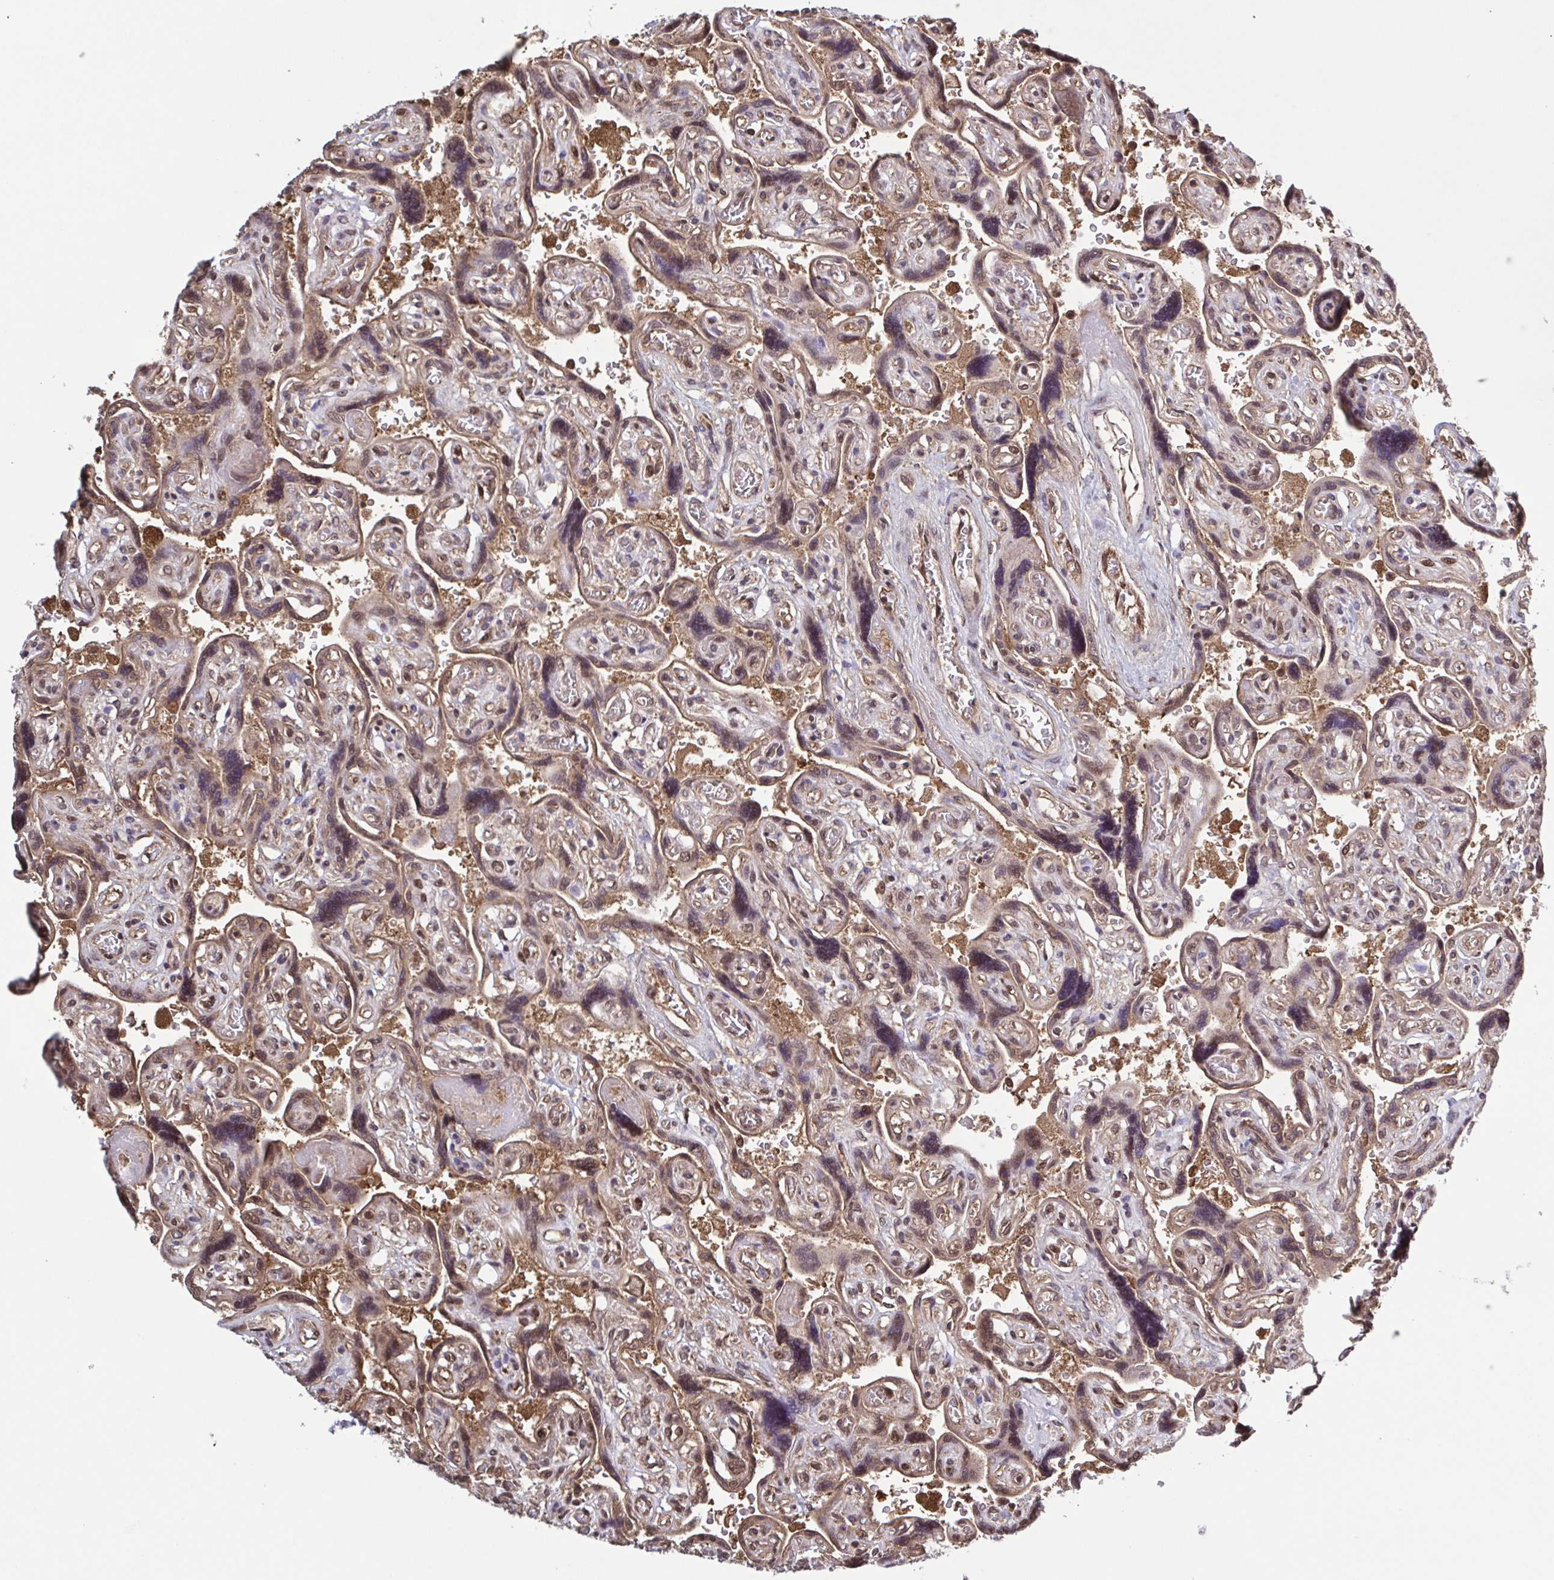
{"staining": {"intensity": "weak", "quantity": ">75%", "location": "cytoplasmic/membranous,nuclear"}, "tissue": "placenta", "cell_type": "Decidual cells", "image_type": "normal", "snomed": [{"axis": "morphology", "description": "Normal tissue, NOS"}, {"axis": "topography", "description": "Placenta"}], "caption": "Immunohistochemical staining of unremarkable human placenta reveals >75% levels of weak cytoplasmic/membranous,nuclear protein expression in about >75% of decidual cells.", "gene": "SEC63", "patient": {"sex": "female", "age": 32}}